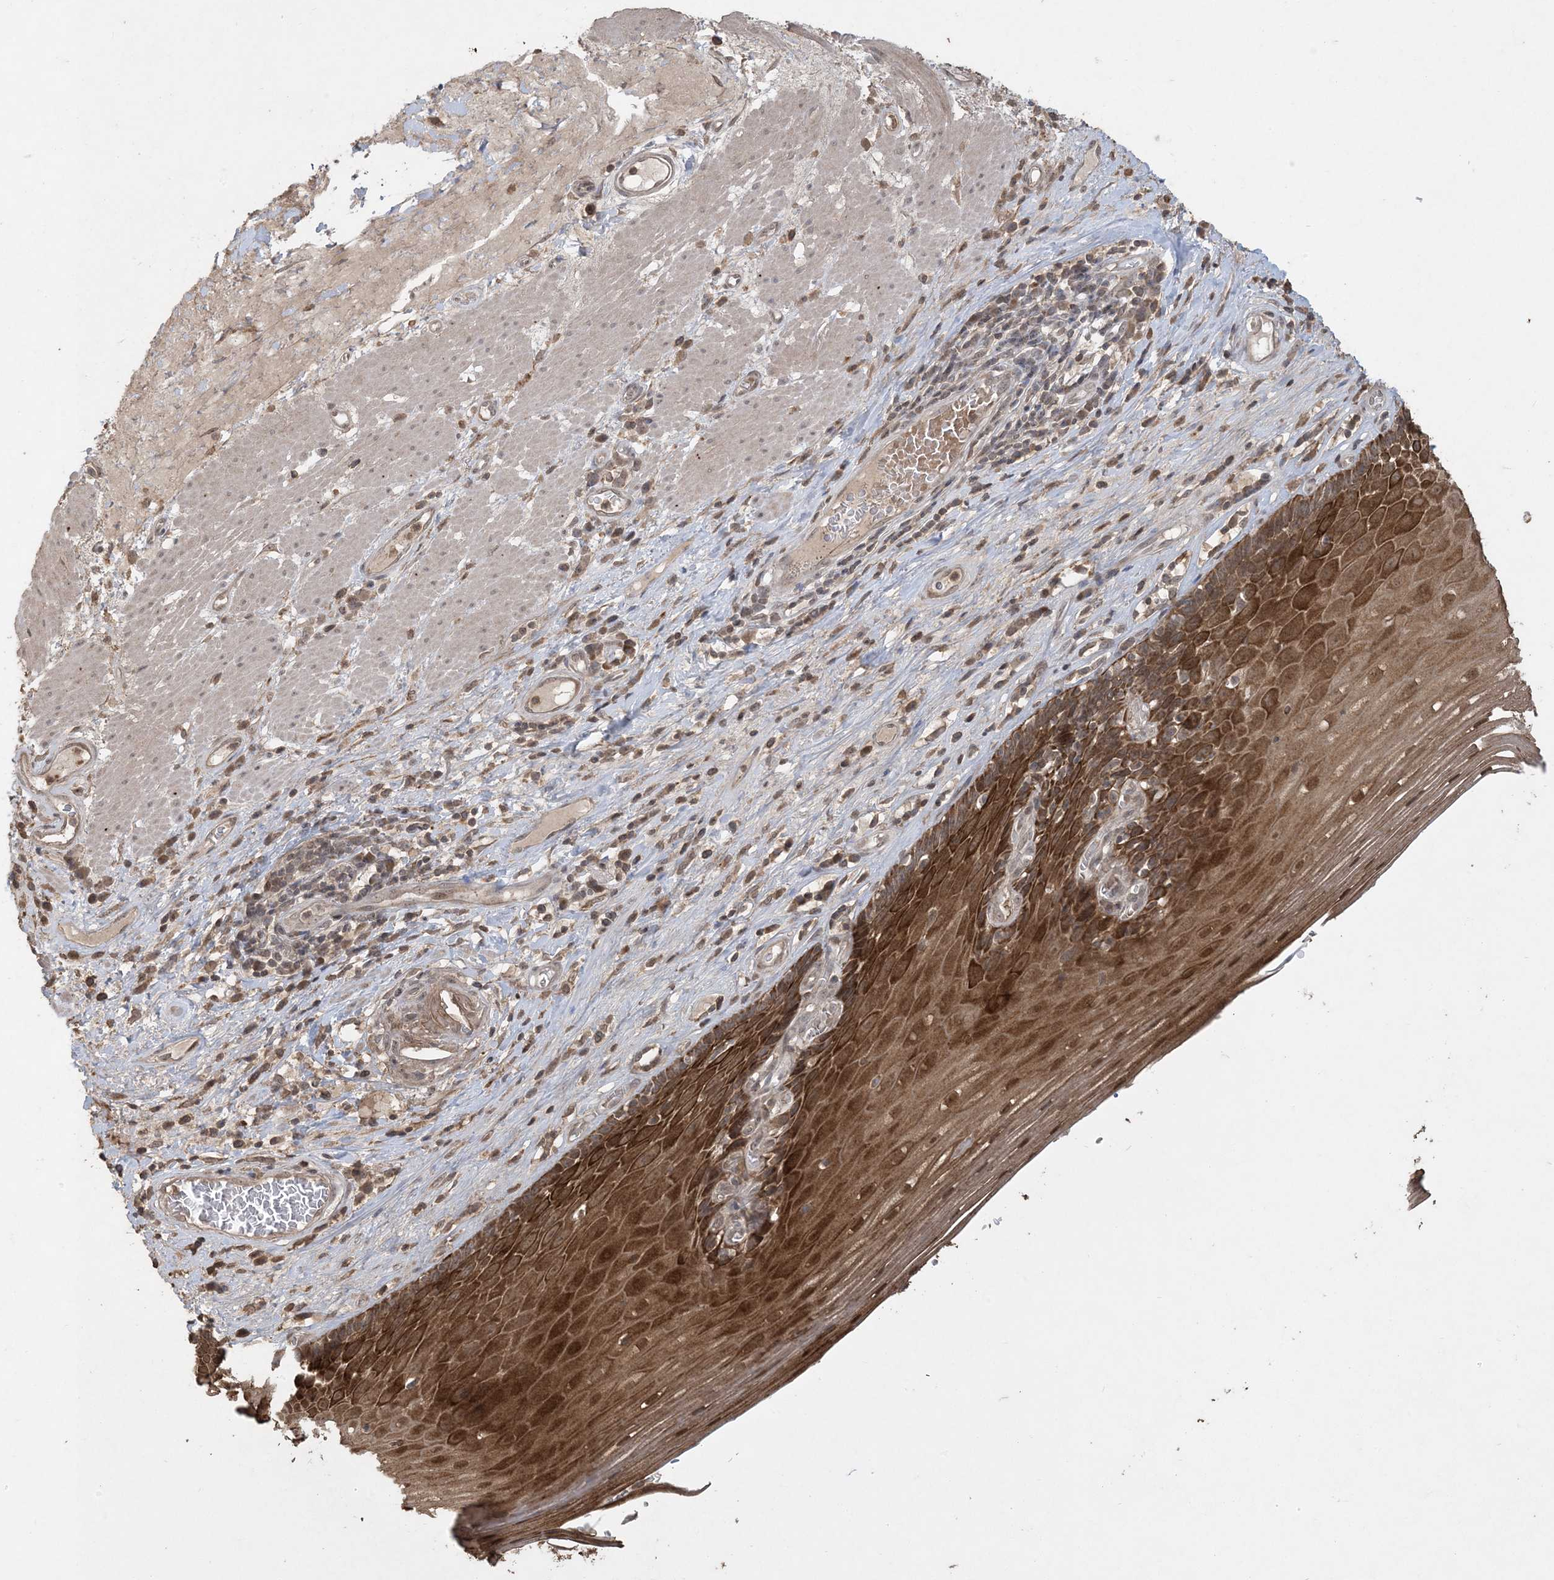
{"staining": {"intensity": "strong", "quantity": ">75%", "location": "cytoplasmic/membranous,nuclear"}, "tissue": "esophagus", "cell_type": "Squamous epithelial cells", "image_type": "normal", "snomed": [{"axis": "morphology", "description": "Normal tissue, NOS"}, {"axis": "topography", "description": "Esophagus"}], "caption": "This histopathology image displays normal esophagus stained with immunohistochemistry (IHC) to label a protein in brown. The cytoplasmic/membranous,nuclear of squamous epithelial cells show strong positivity for the protein. Nuclei are counter-stained blue.", "gene": "EFCAB8", "patient": {"sex": "male", "age": 62}}